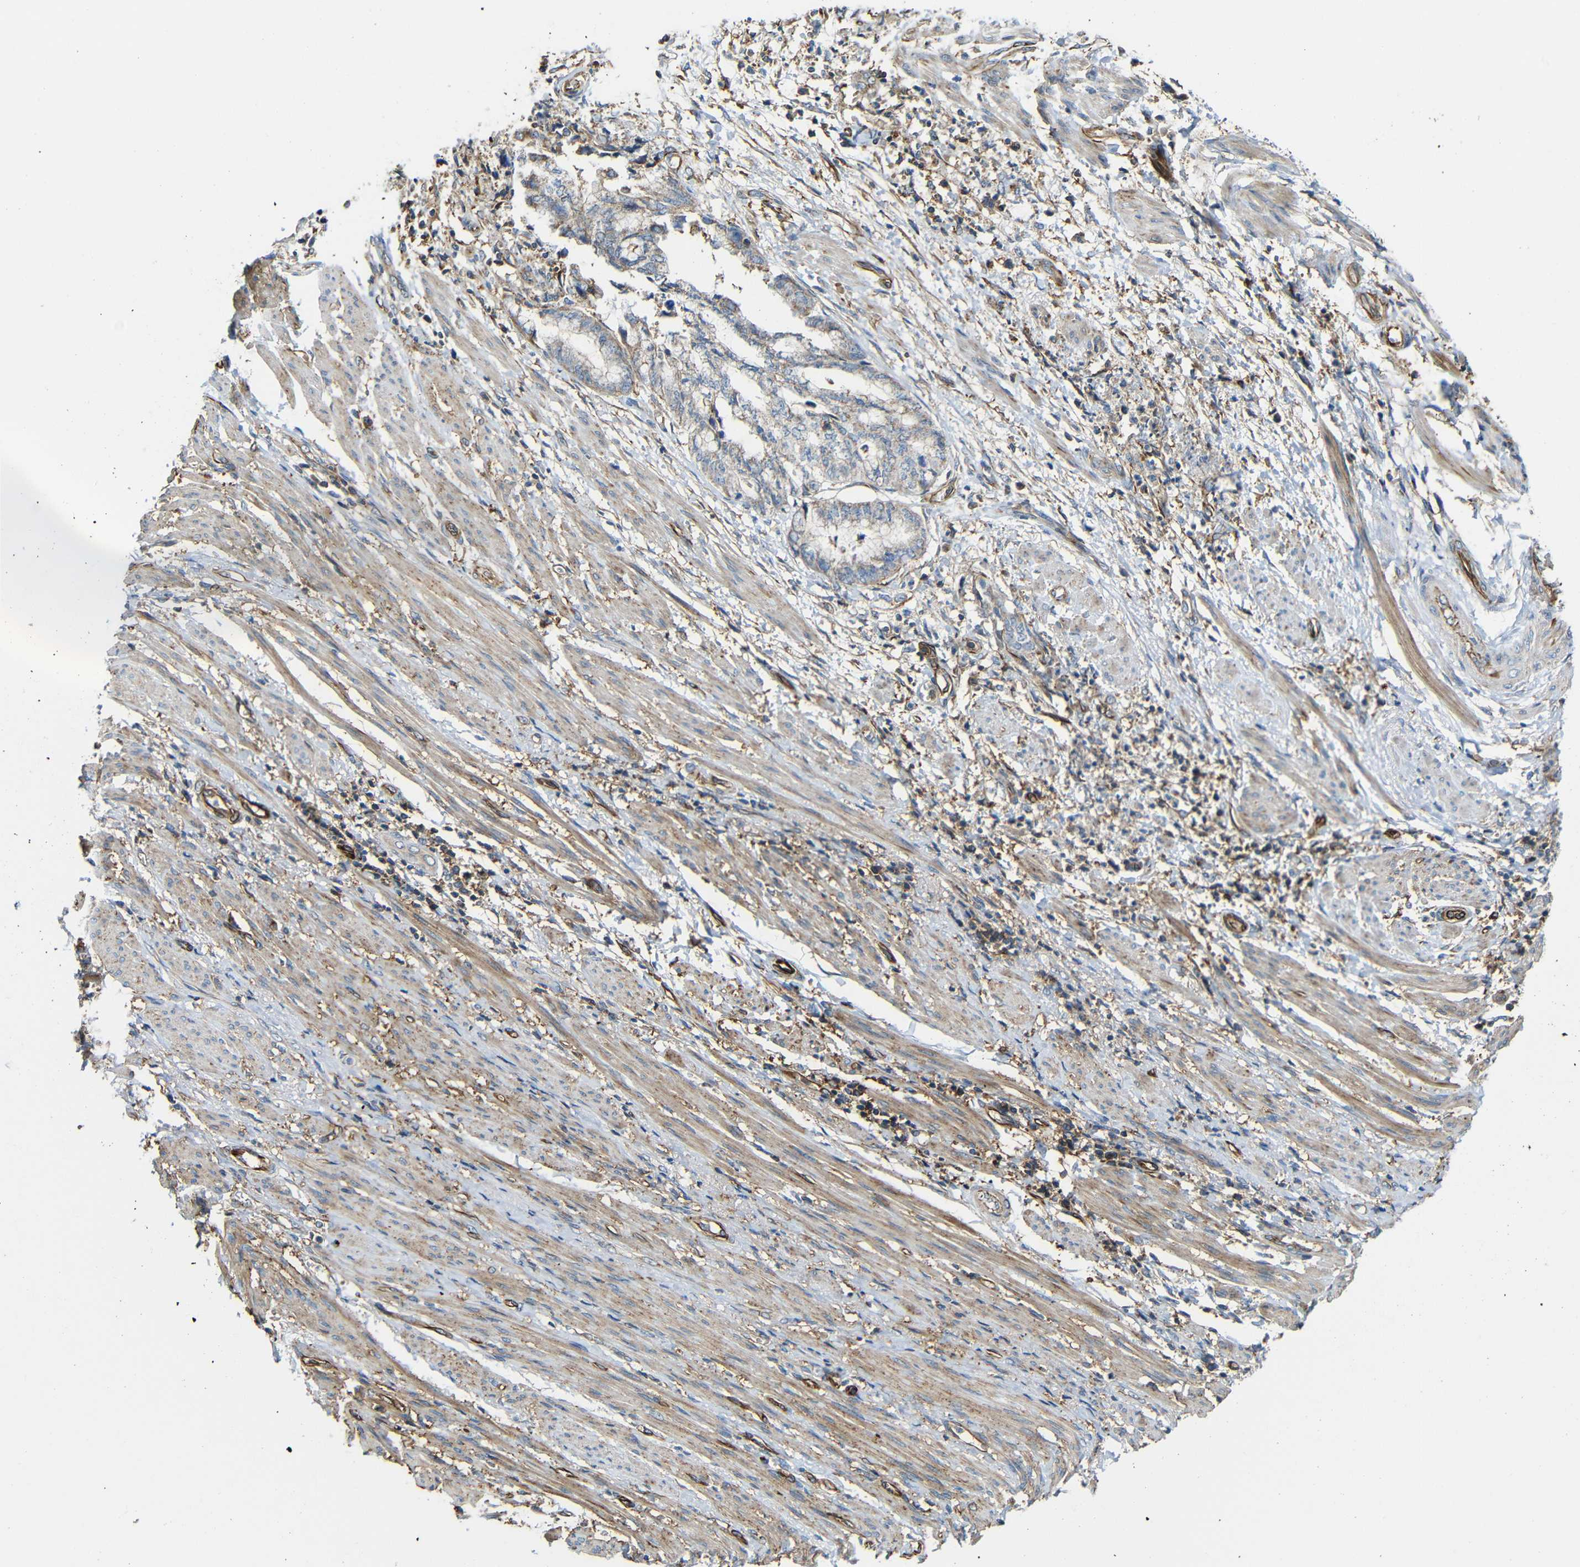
{"staining": {"intensity": "moderate", "quantity": "25%-75%", "location": "cytoplasmic/membranous"}, "tissue": "endometrial cancer", "cell_type": "Tumor cells", "image_type": "cancer", "snomed": [{"axis": "morphology", "description": "Necrosis, NOS"}, {"axis": "morphology", "description": "Adenocarcinoma, NOS"}, {"axis": "topography", "description": "Endometrium"}], "caption": "DAB (3,3'-diaminobenzidine) immunohistochemical staining of endometrial adenocarcinoma displays moderate cytoplasmic/membranous protein positivity in approximately 25%-75% of tumor cells. (Stains: DAB in brown, nuclei in blue, Microscopy: brightfield microscopy at high magnification).", "gene": "IGSF10", "patient": {"sex": "female", "age": 79}}